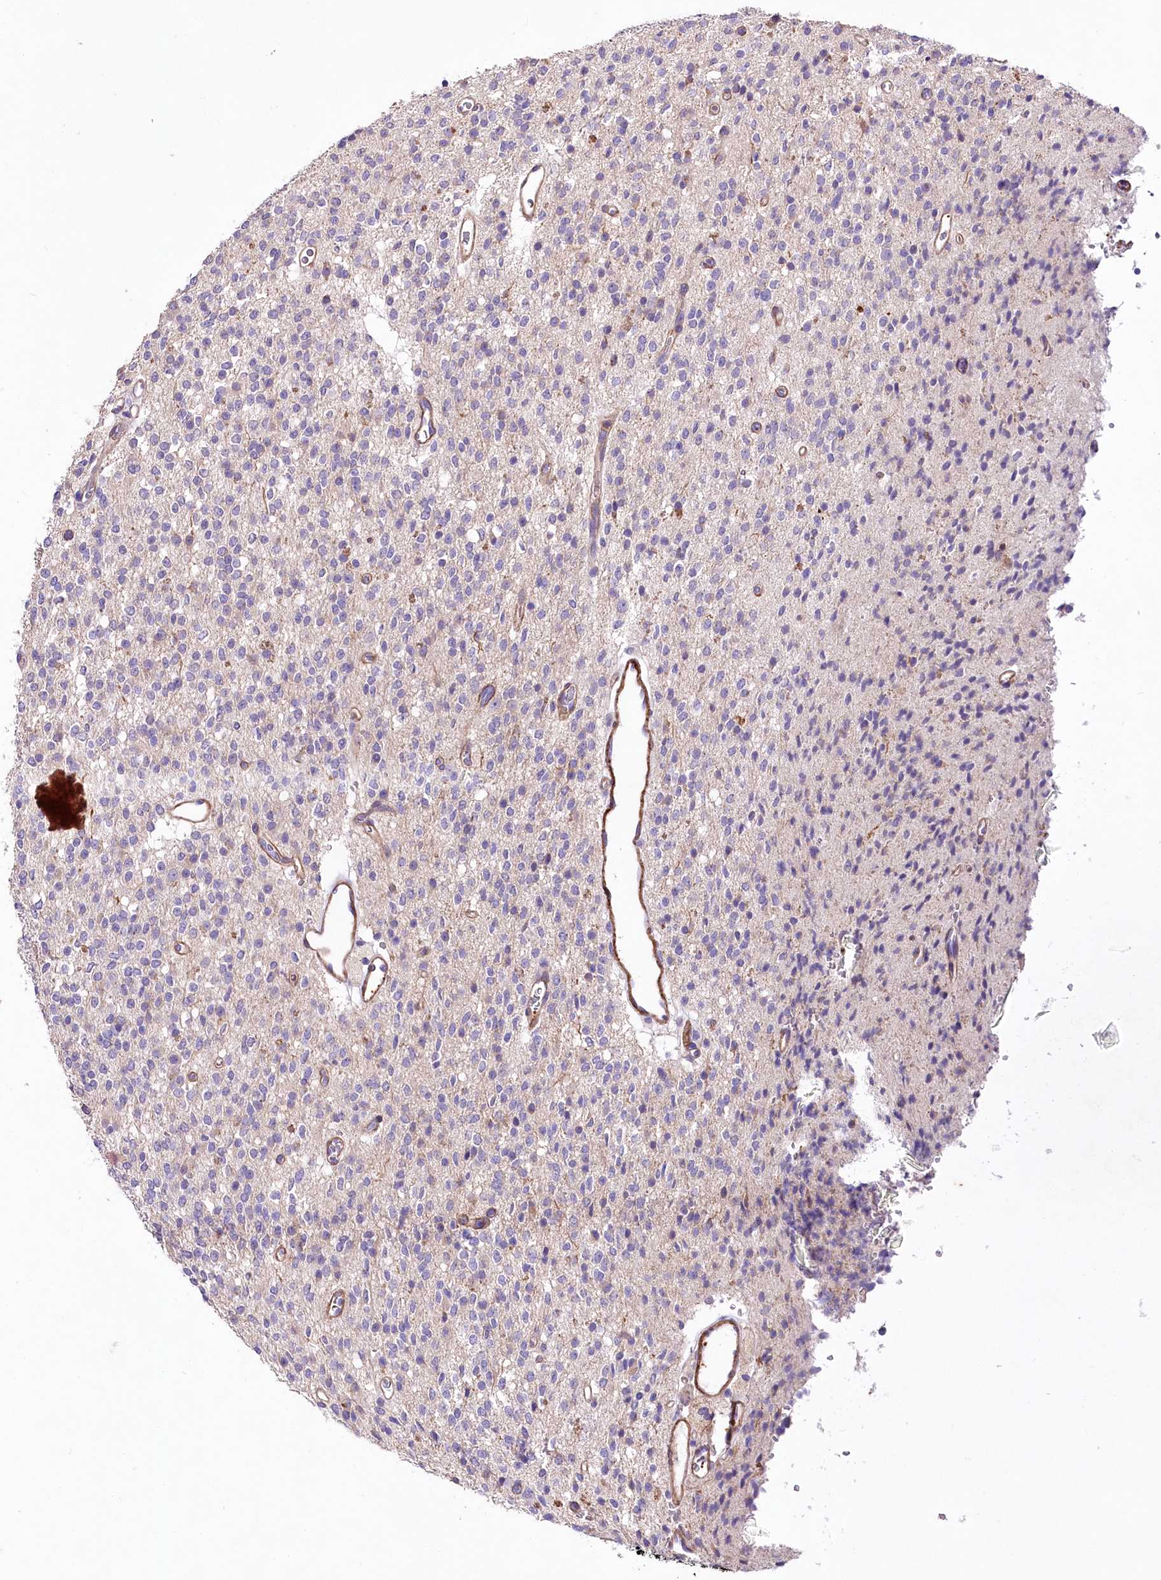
{"staining": {"intensity": "negative", "quantity": "none", "location": "none"}, "tissue": "glioma", "cell_type": "Tumor cells", "image_type": "cancer", "snomed": [{"axis": "morphology", "description": "Glioma, malignant, High grade"}, {"axis": "topography", "description": "Brain"}], "caption": "The image exhibits no significant staining in tumor cells of glioma.", "gene": "RDH16", "patient": {"sex": "male", "age": 34}}